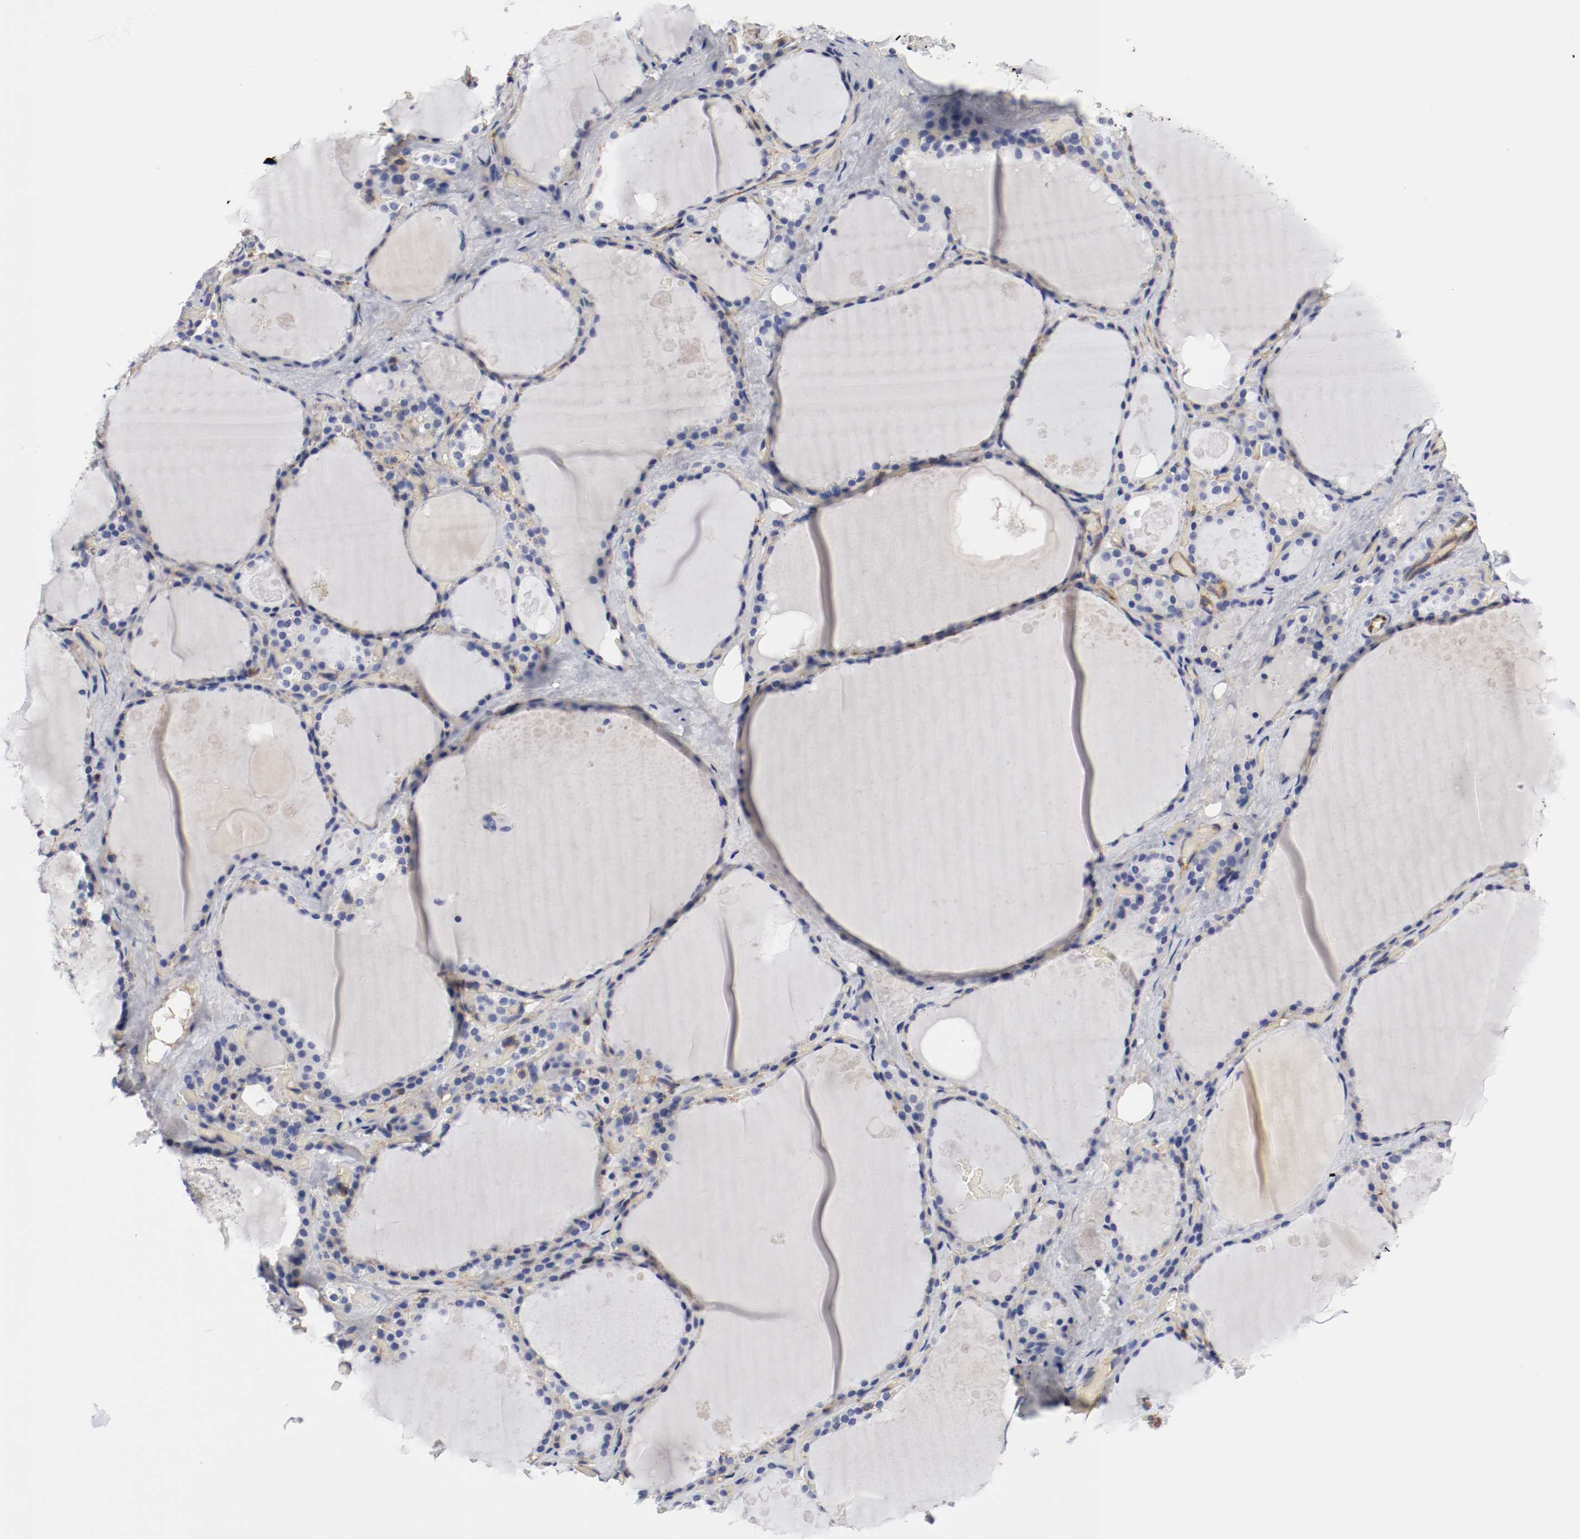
{"staining": {"intensity": "negative", "quantity": "none", "location": "none"}, "tissue": "thyroid gland", "cell_type": "Glandular cells", "image_type": "normal", "snomed": [{"axis": "morphology", "description": "Normal tissue, NOS"}, {"axis": "topography", "description": "Thyroid gland"}], "caption": "Micrograph shows no protein expression in glandular cells of normal thyroid gland. Brightfield microscopy of immunohistochemistry (IHC) stained with DAB (brown) and hematoxylin (blue), captured at high magnification.", "gene": "IFITM1", "patient": {"sex": "male", "age": 61}}